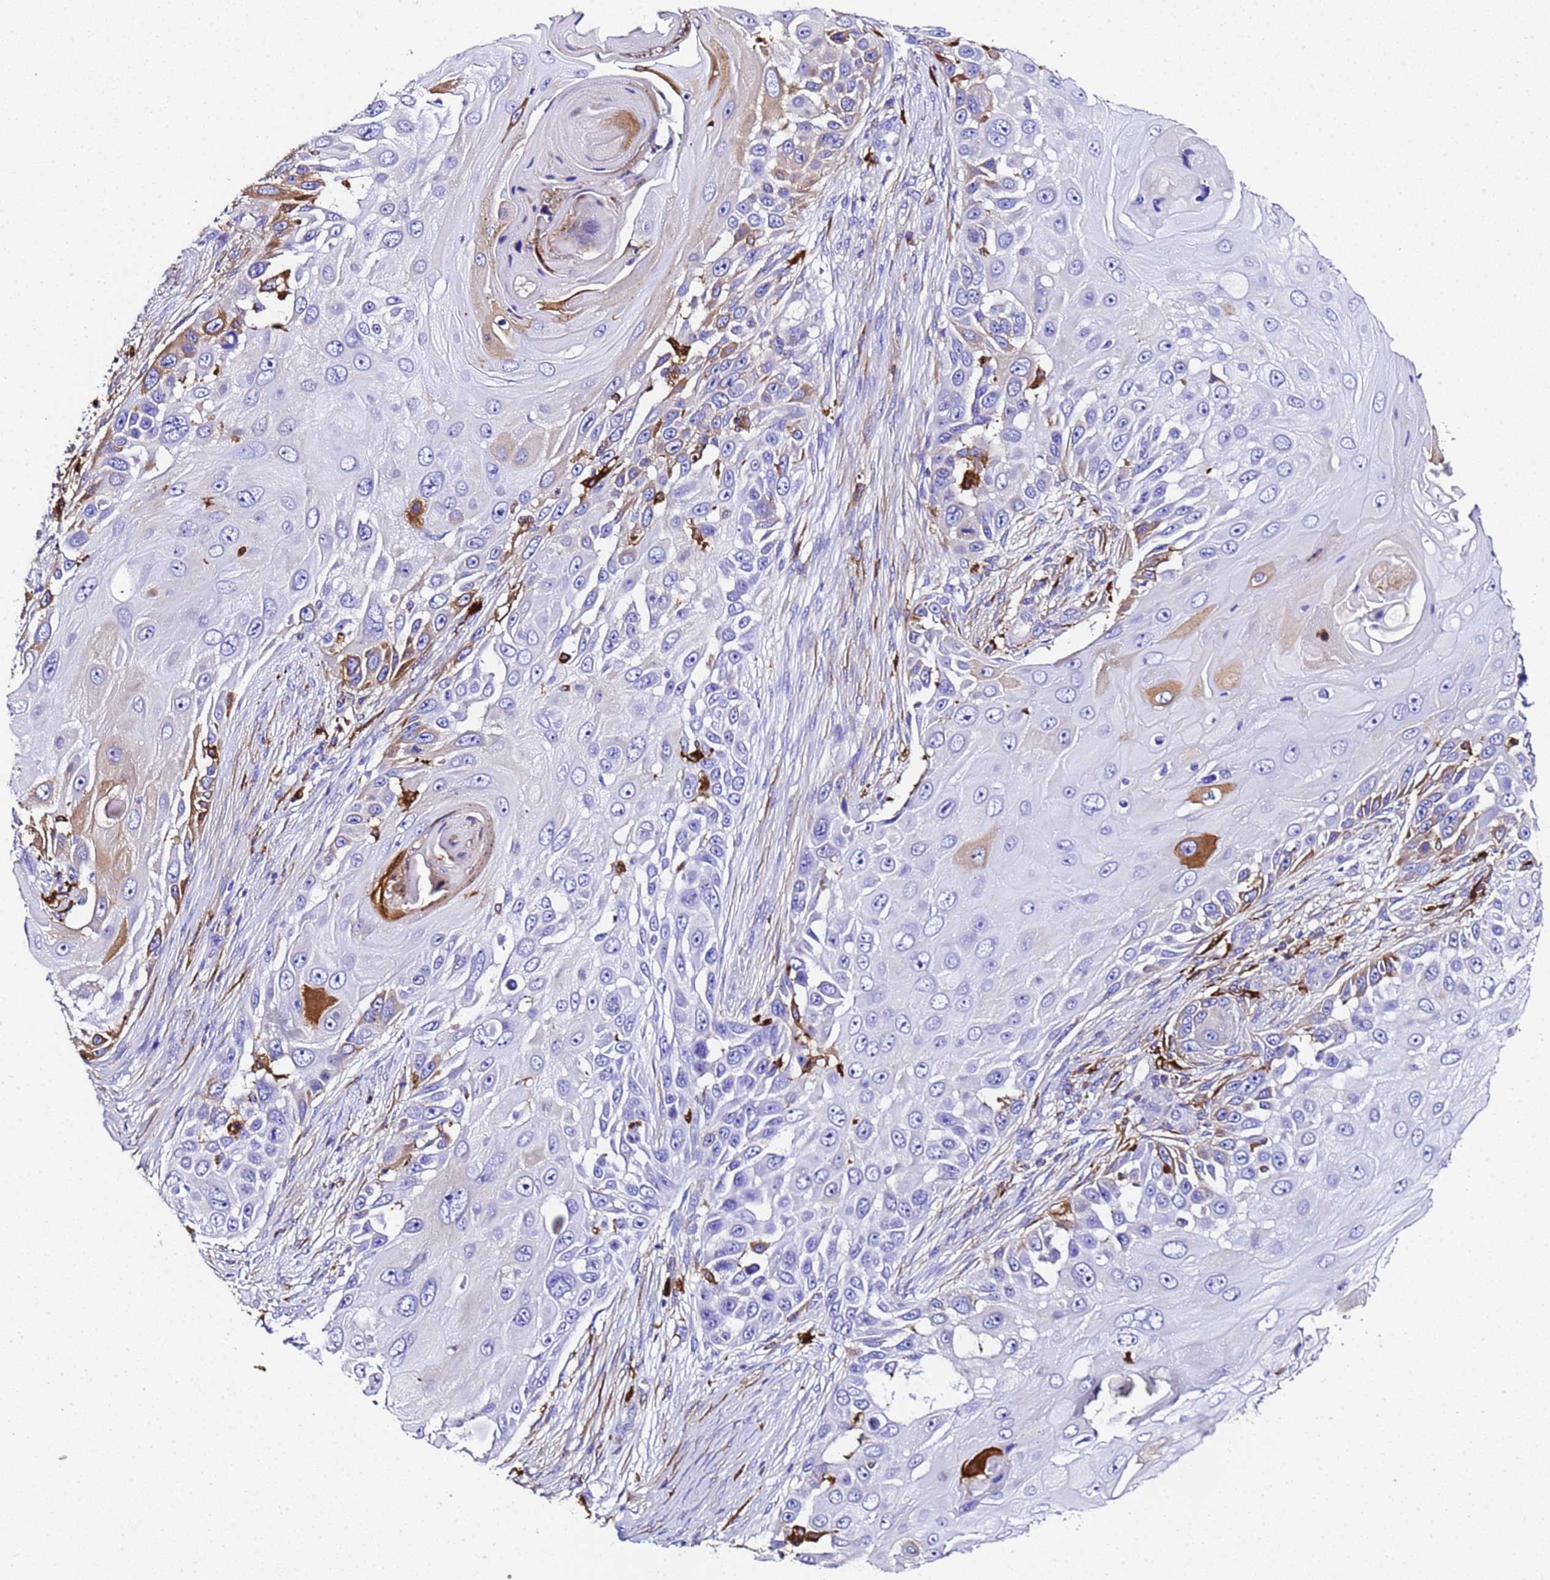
{"staining": {"intensity": "moderate", "quantity": "<25%", "location": "cytoplasmic/membranous"}, "tissue": "skin cancer", "cell_type": "Tumor cells", "image_type": "cancer", "snomed": [{"axis": "morphology", "description": "Squamous cell carcinoma, NOS"}, {"axis": "topography", "description": "Skin"}], "caption": "Moderate cytoplasmic/membranous staining for a protein is identified in about <25% of tumor cells of skin cancer using immunohistochemistry (IHC).", "gene": "FTL", "patient": {"sex": "female", "age": 44}}